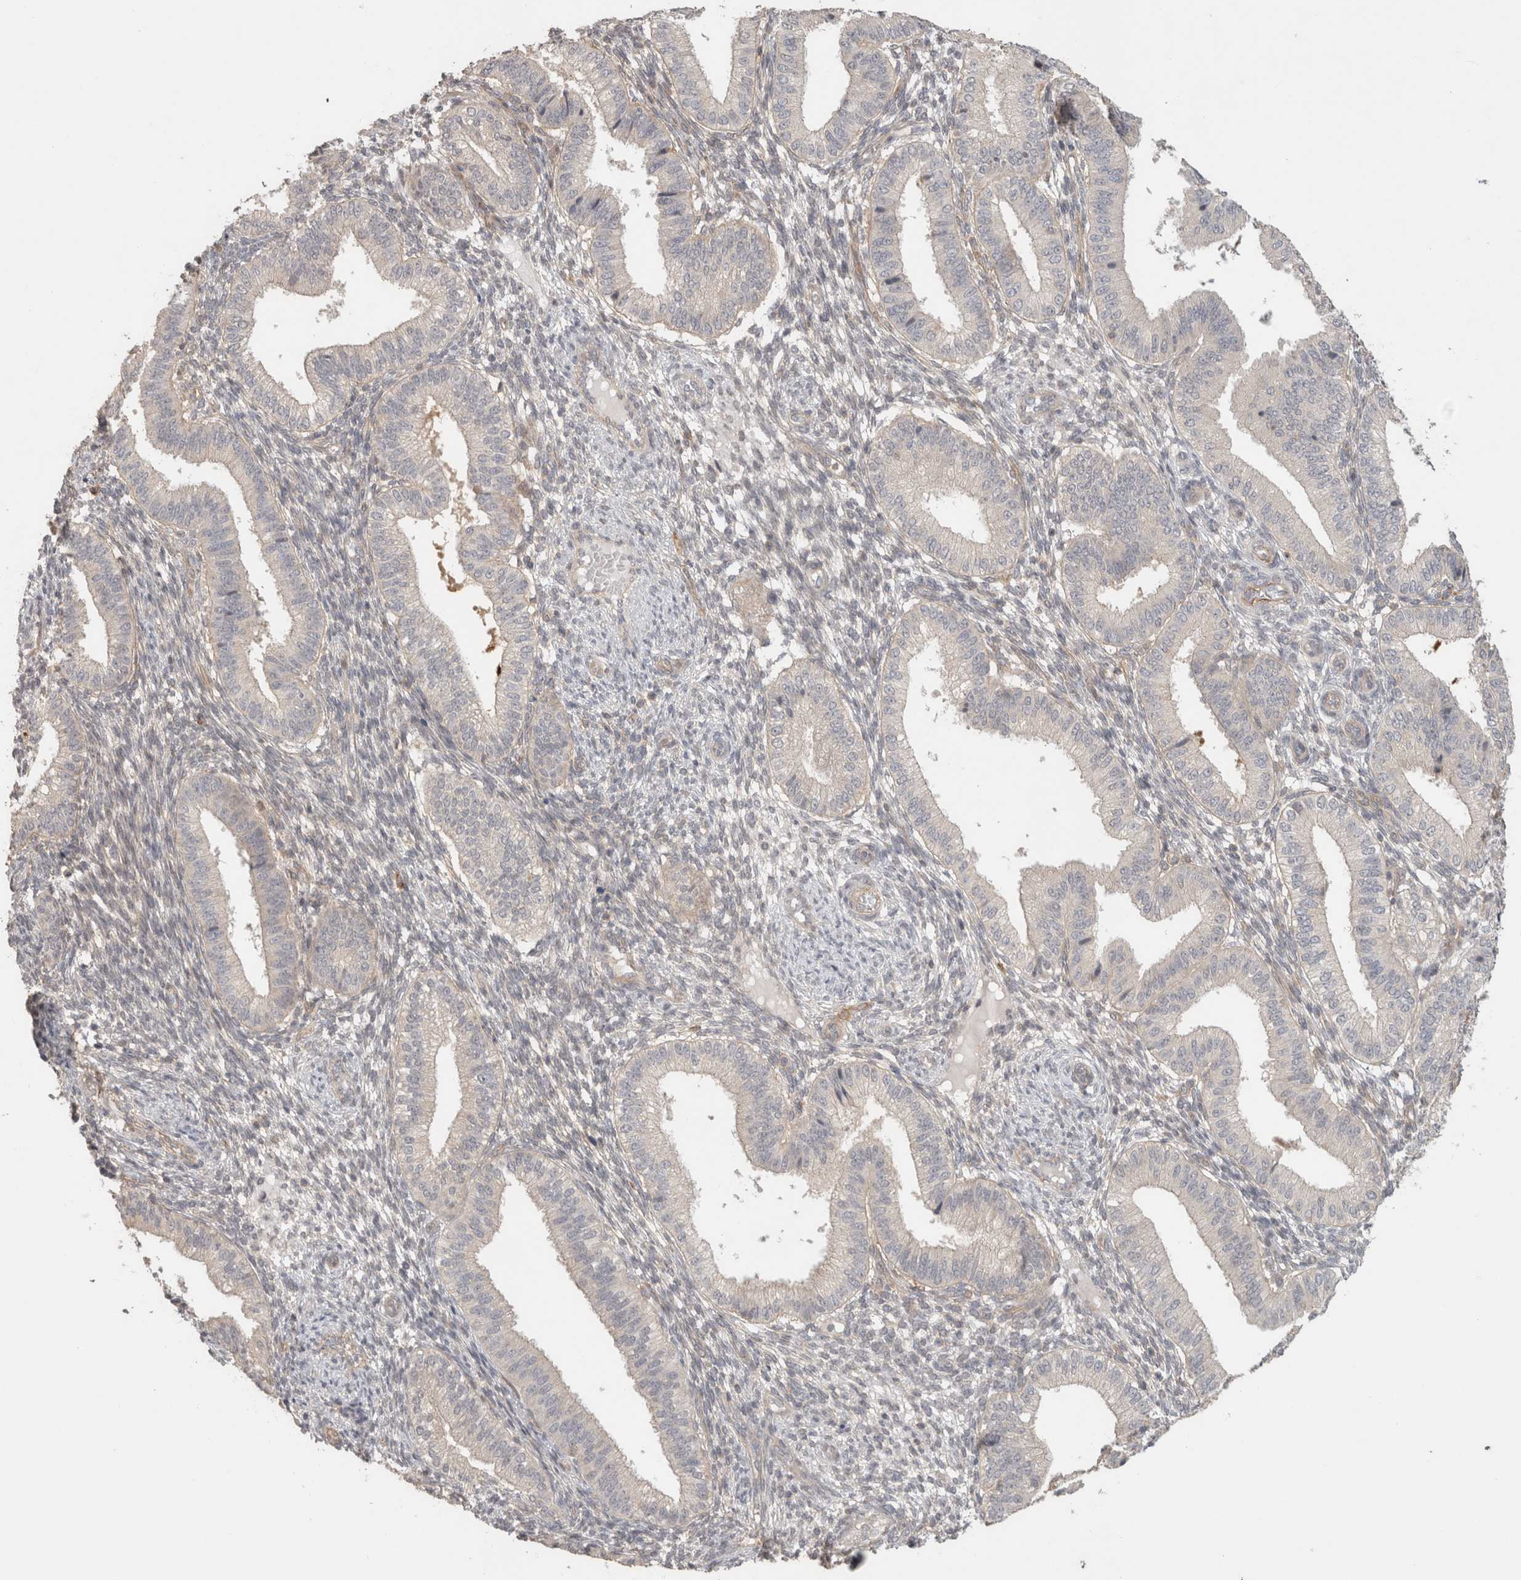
{"staining": {"intensity": "negative", "quantity": "none", "location": "none"}, "tissue": "endometrium", "cell_type": "Cells in endometrial stroma", "image_type": "normal", "snomed": [{"axis": "morphology", "description": "Normal tissue, NOS"}, {"axis": "topography", "description": "Endometrium"}], "caption": "Human endometrium stained for a protein using immunohistochemistry (IHC) displays no expression in cells in endometrial stroma.", "gene": "HSPG2", "patient": {"sex": "female", "age": 39}}